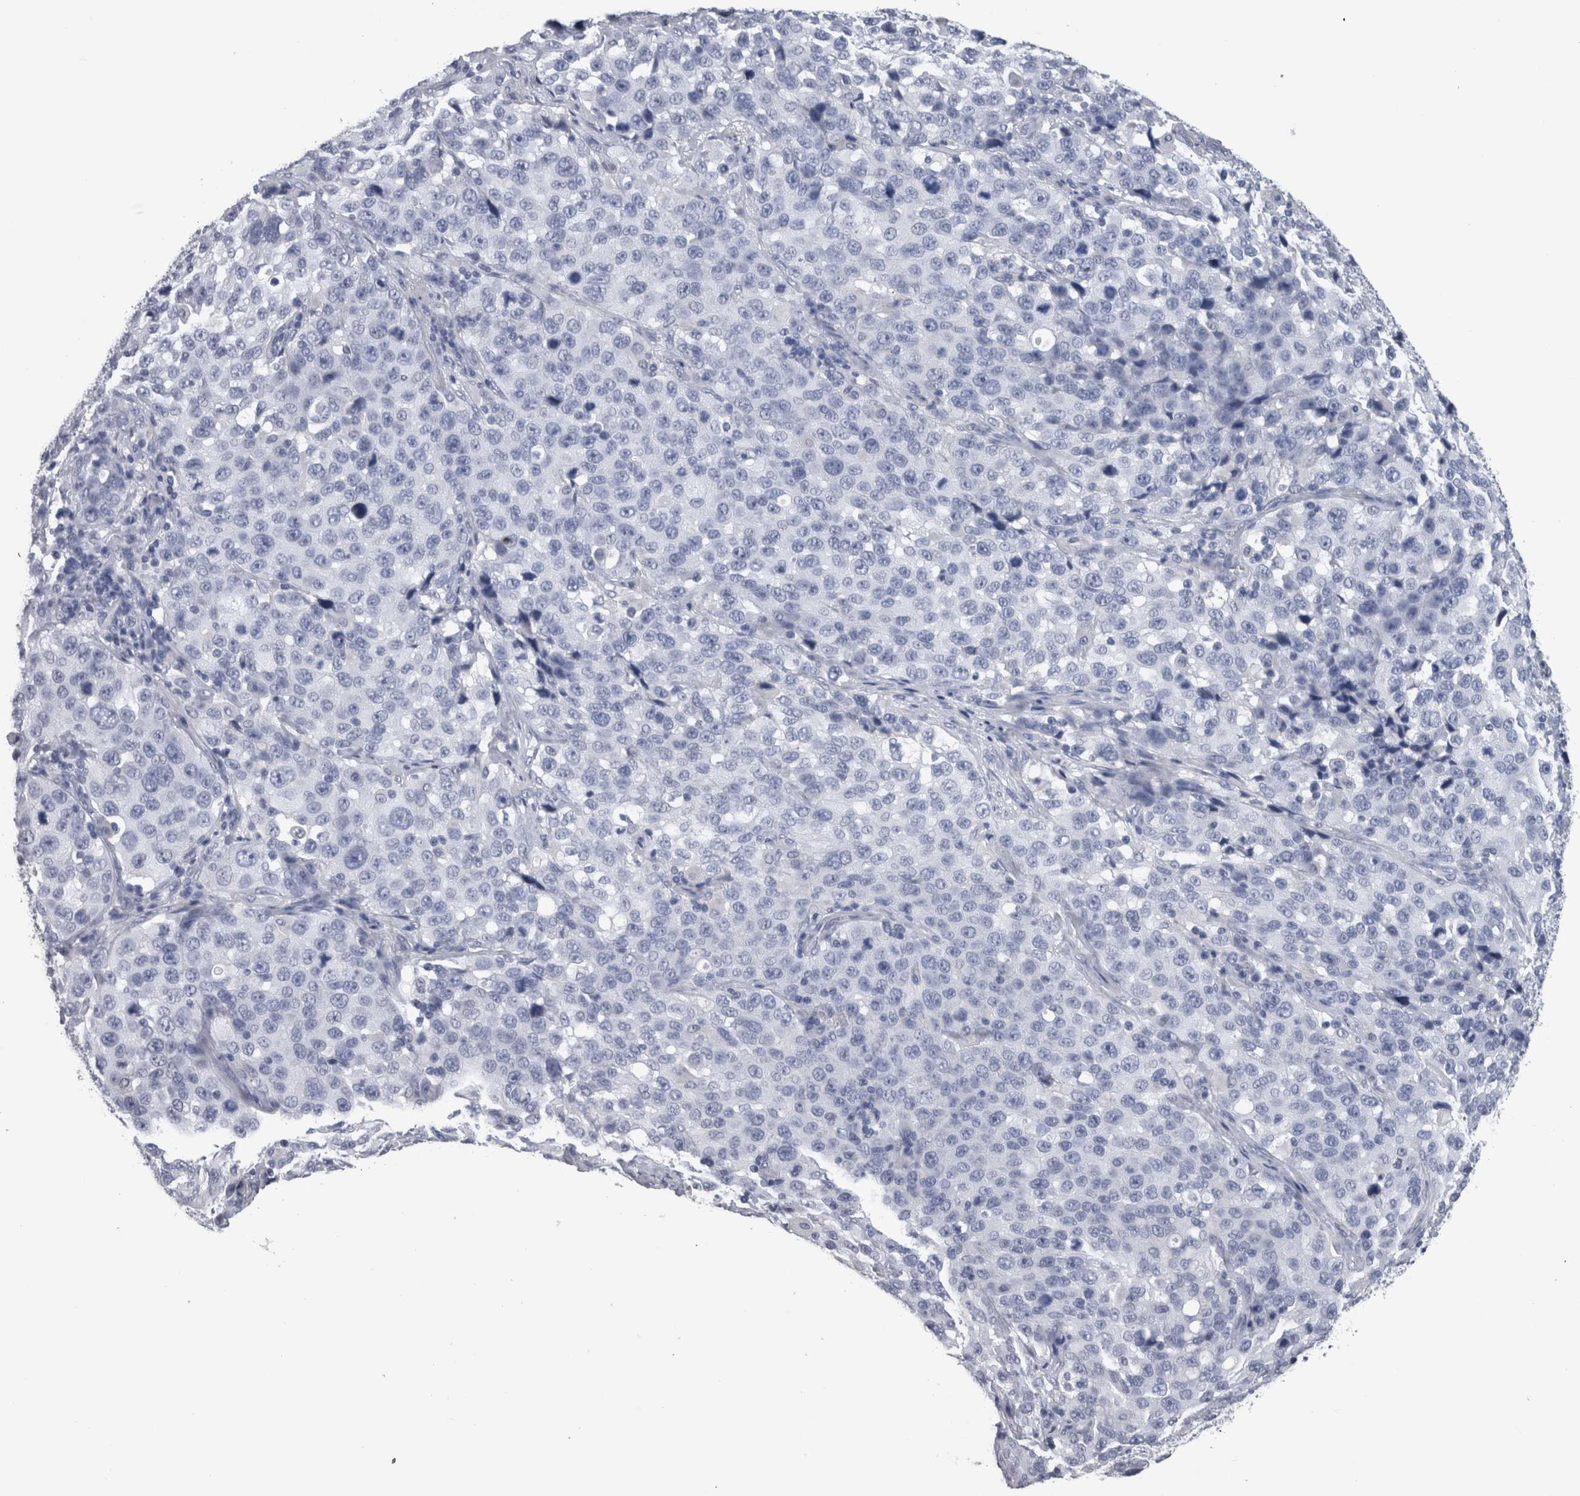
{"staining": {"intensity": "negative", "quantity": "none", "location": "none"}, "tissue": "stomach cancer", "cell_type": "Tumor cells", "image_type": "cancer", "snomed": [{"axis": "morphology", "description": "Normal tissue, NOS"}, {"axis": "morphology", "description": "Adenocarcinoma, NOS"}, {"axis": "topography", "description": "Stomach"}], "caption": "High power microscopy micrograph of an IHC micrograph of adenocarcinoma (stomach), revealing no significant positivity in tumor cells.", "gene": "CA8", "patient": {"sex": "male", "age": 48}}